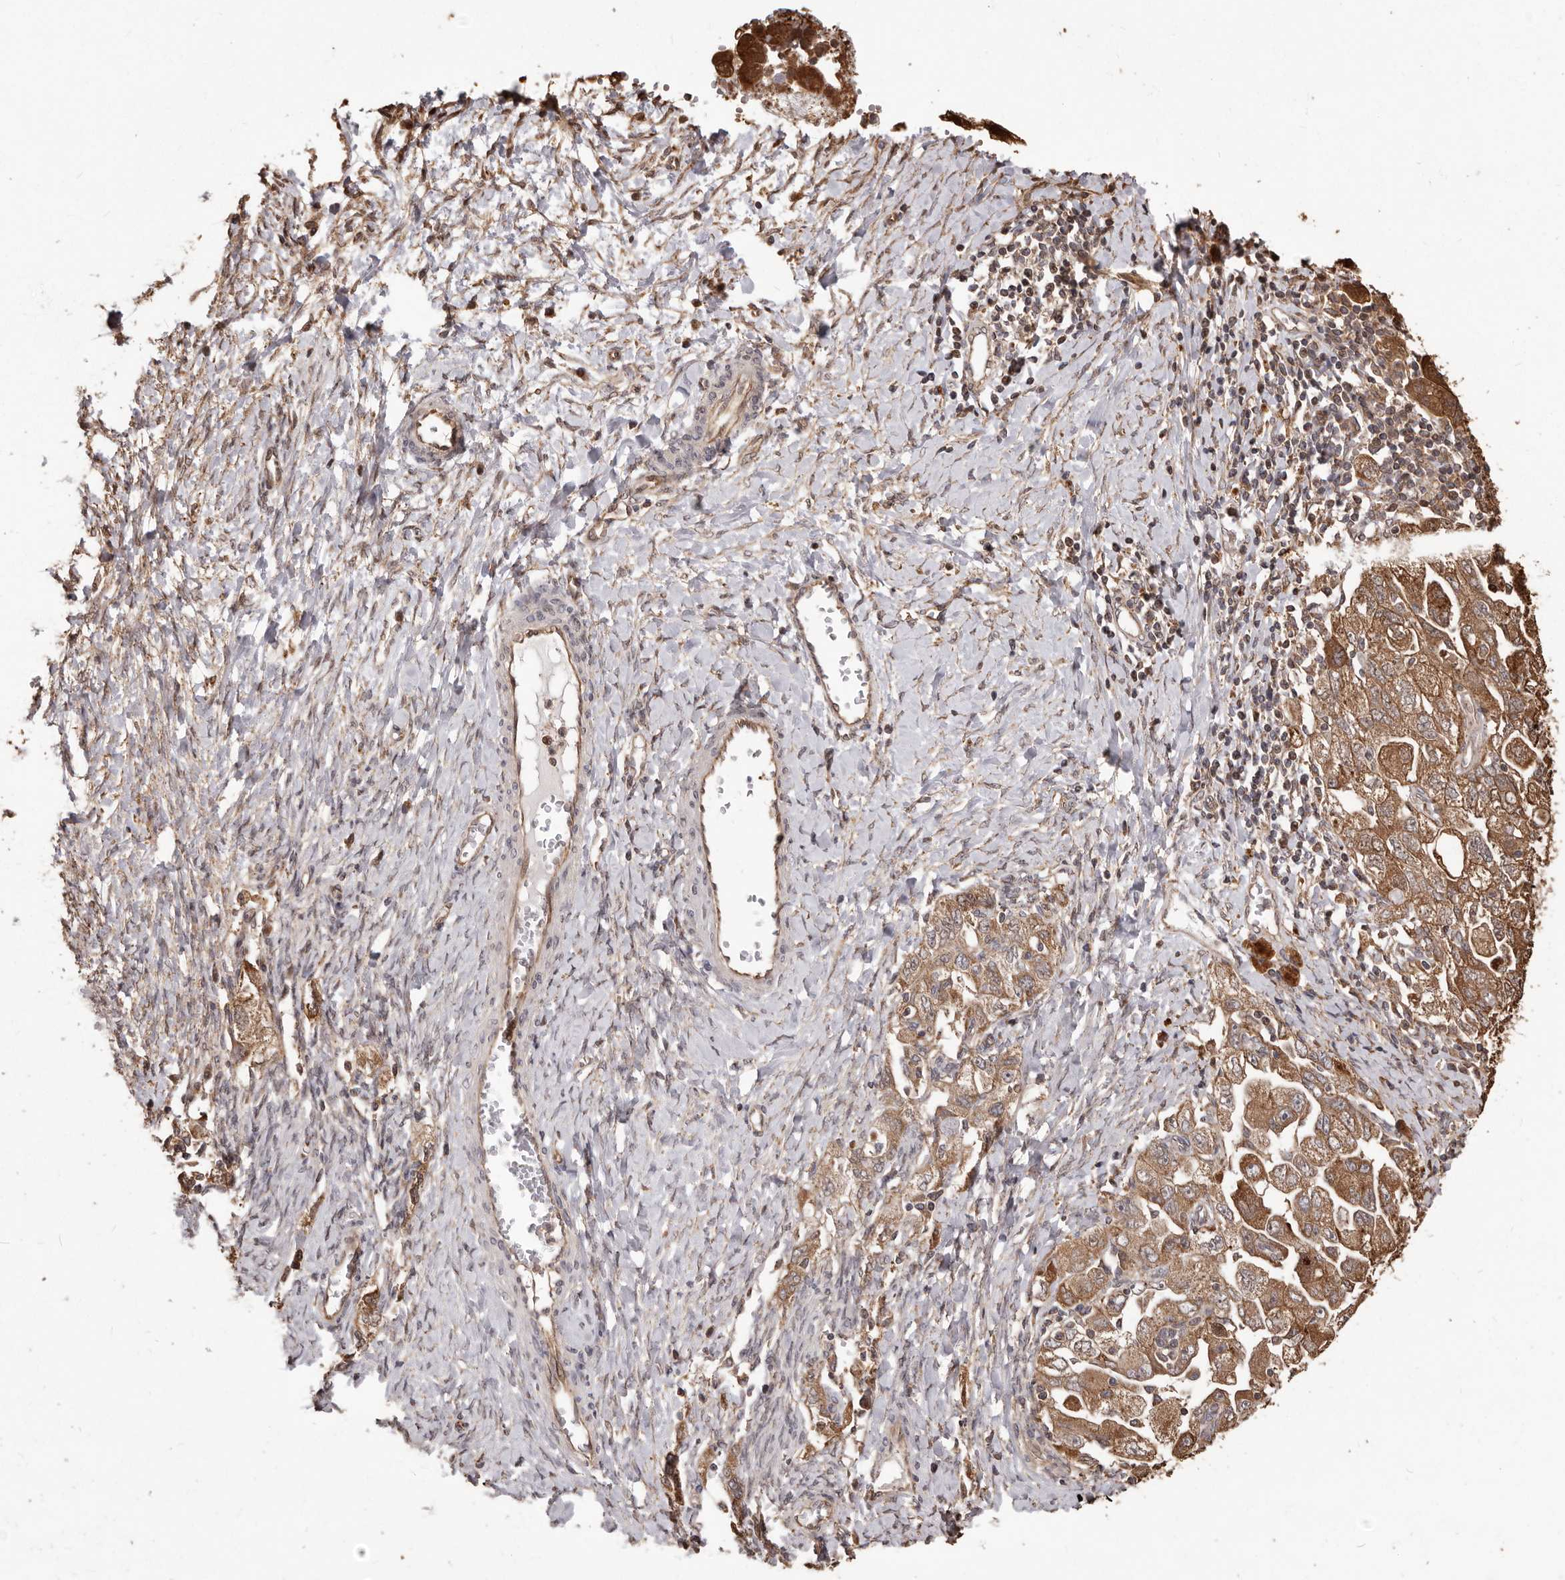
{"staining": {"intensity": "moderate", "quantity": ">75%", "location": "cytoplasmic/membranous"}, "tissue": "ovarian cancer", "cell_type": "Tumor cells", "image_type": "cancer", "snomed": [{"axis": "morphology", "description": "Carcinoma, NOS"}, {"axis": "morphology", "description": "Cystadenocarcinoma, serous, NOS"}, {"axis": "topography", "description": "Ovary"}], "caption": "Immunohistochemical staining of ovarian serous cystadenocarcinoma reveals medium levels of moderate cytoplasmic/membranous protein positivity in approximately >75% of tumor cells.", "gene": "MTO1", "patient": {"sex": "female", "age": 69}}